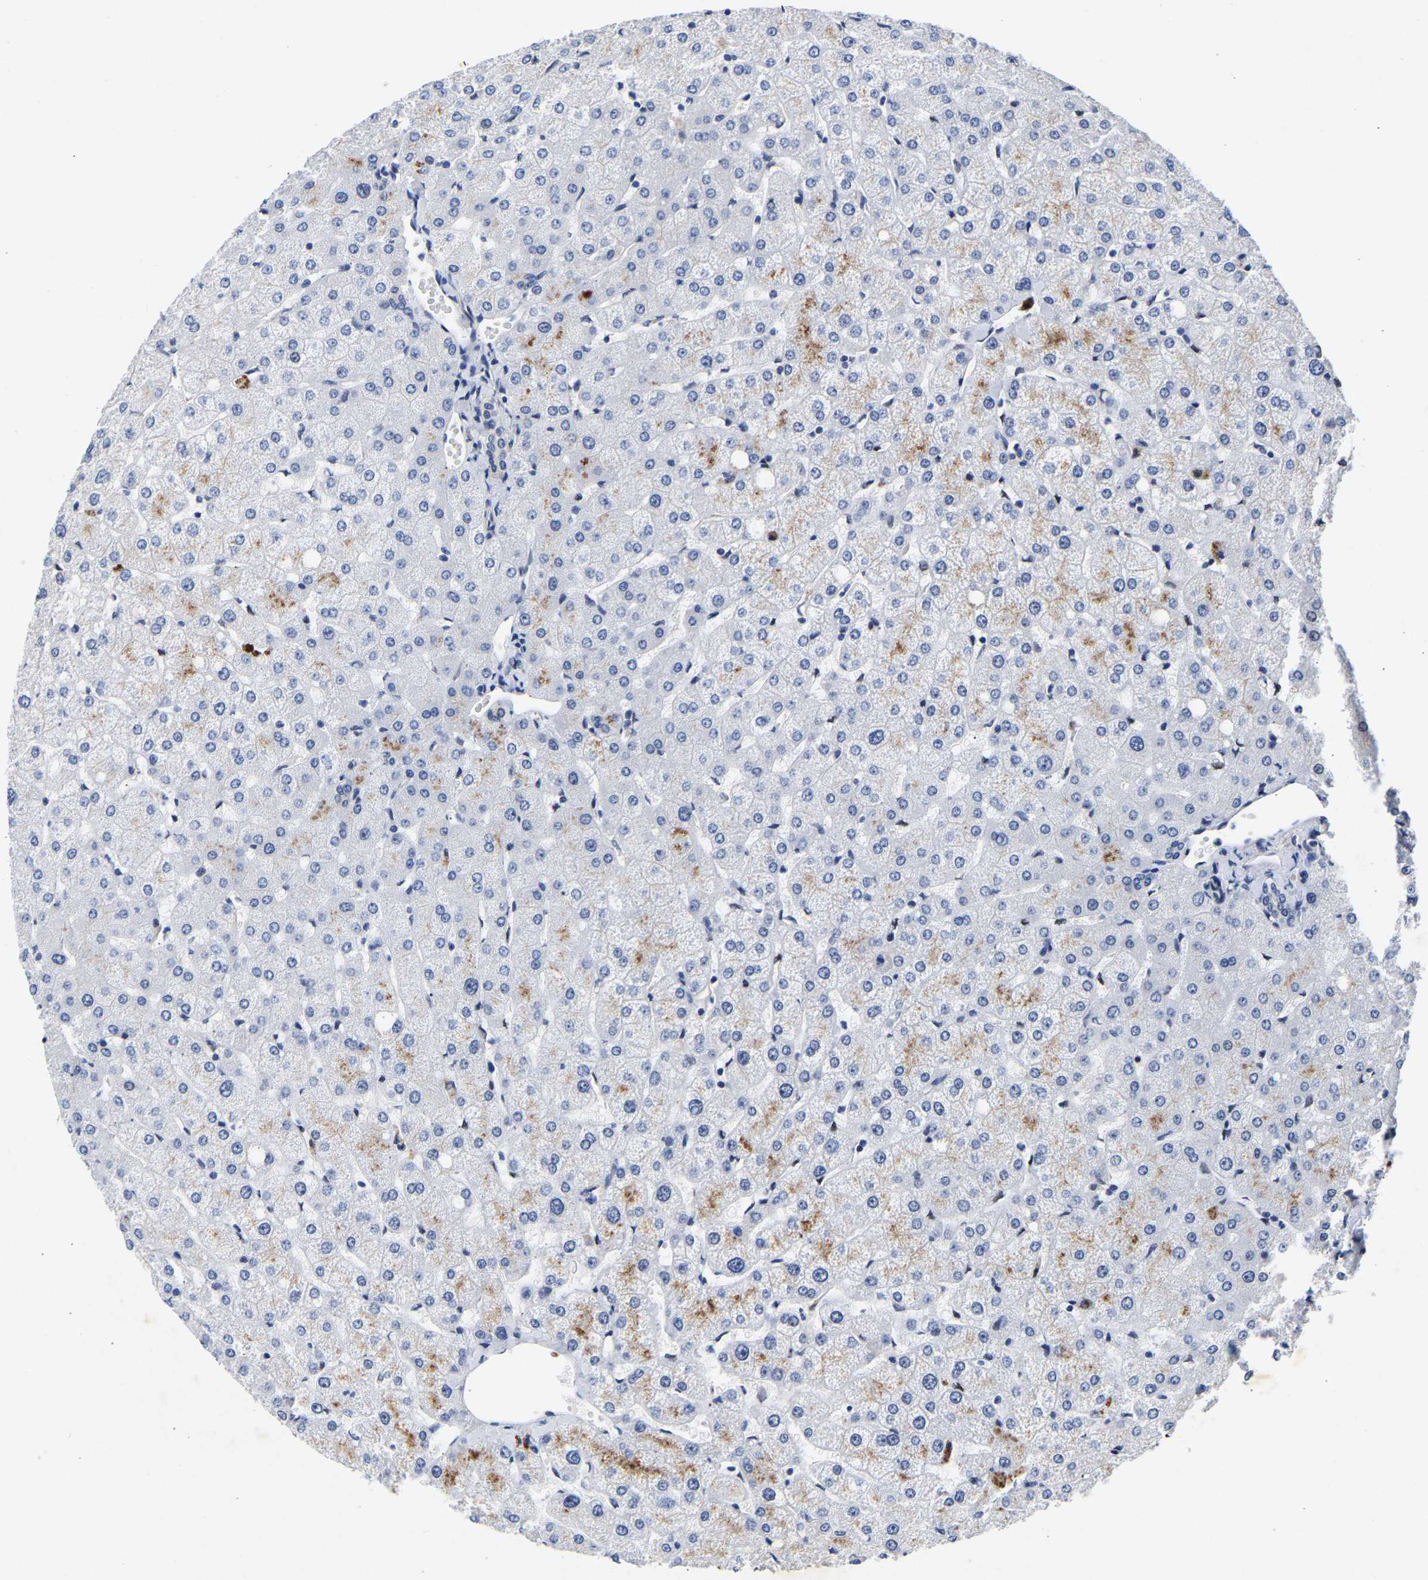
{"staining": {"intensity": "negative", "quantity": "none", "location": "none"}, "tissue": "liver", "cell_type": "Cholangiocytes", "image_type": "normal", "snomed": [{"axis": "morphology", "description": "Normal tissue, NOS"}, {"axis": "topography", "description": "Liver"}], "caption": "IHC micrograph of unremarkable liver: human liver stained with DAB (3,3'-diaminobenzidine) displays no significant protein expression in cholangiocytes.", "gene": "CCDC6", "patient": {"sex": "female", "age": 54}}